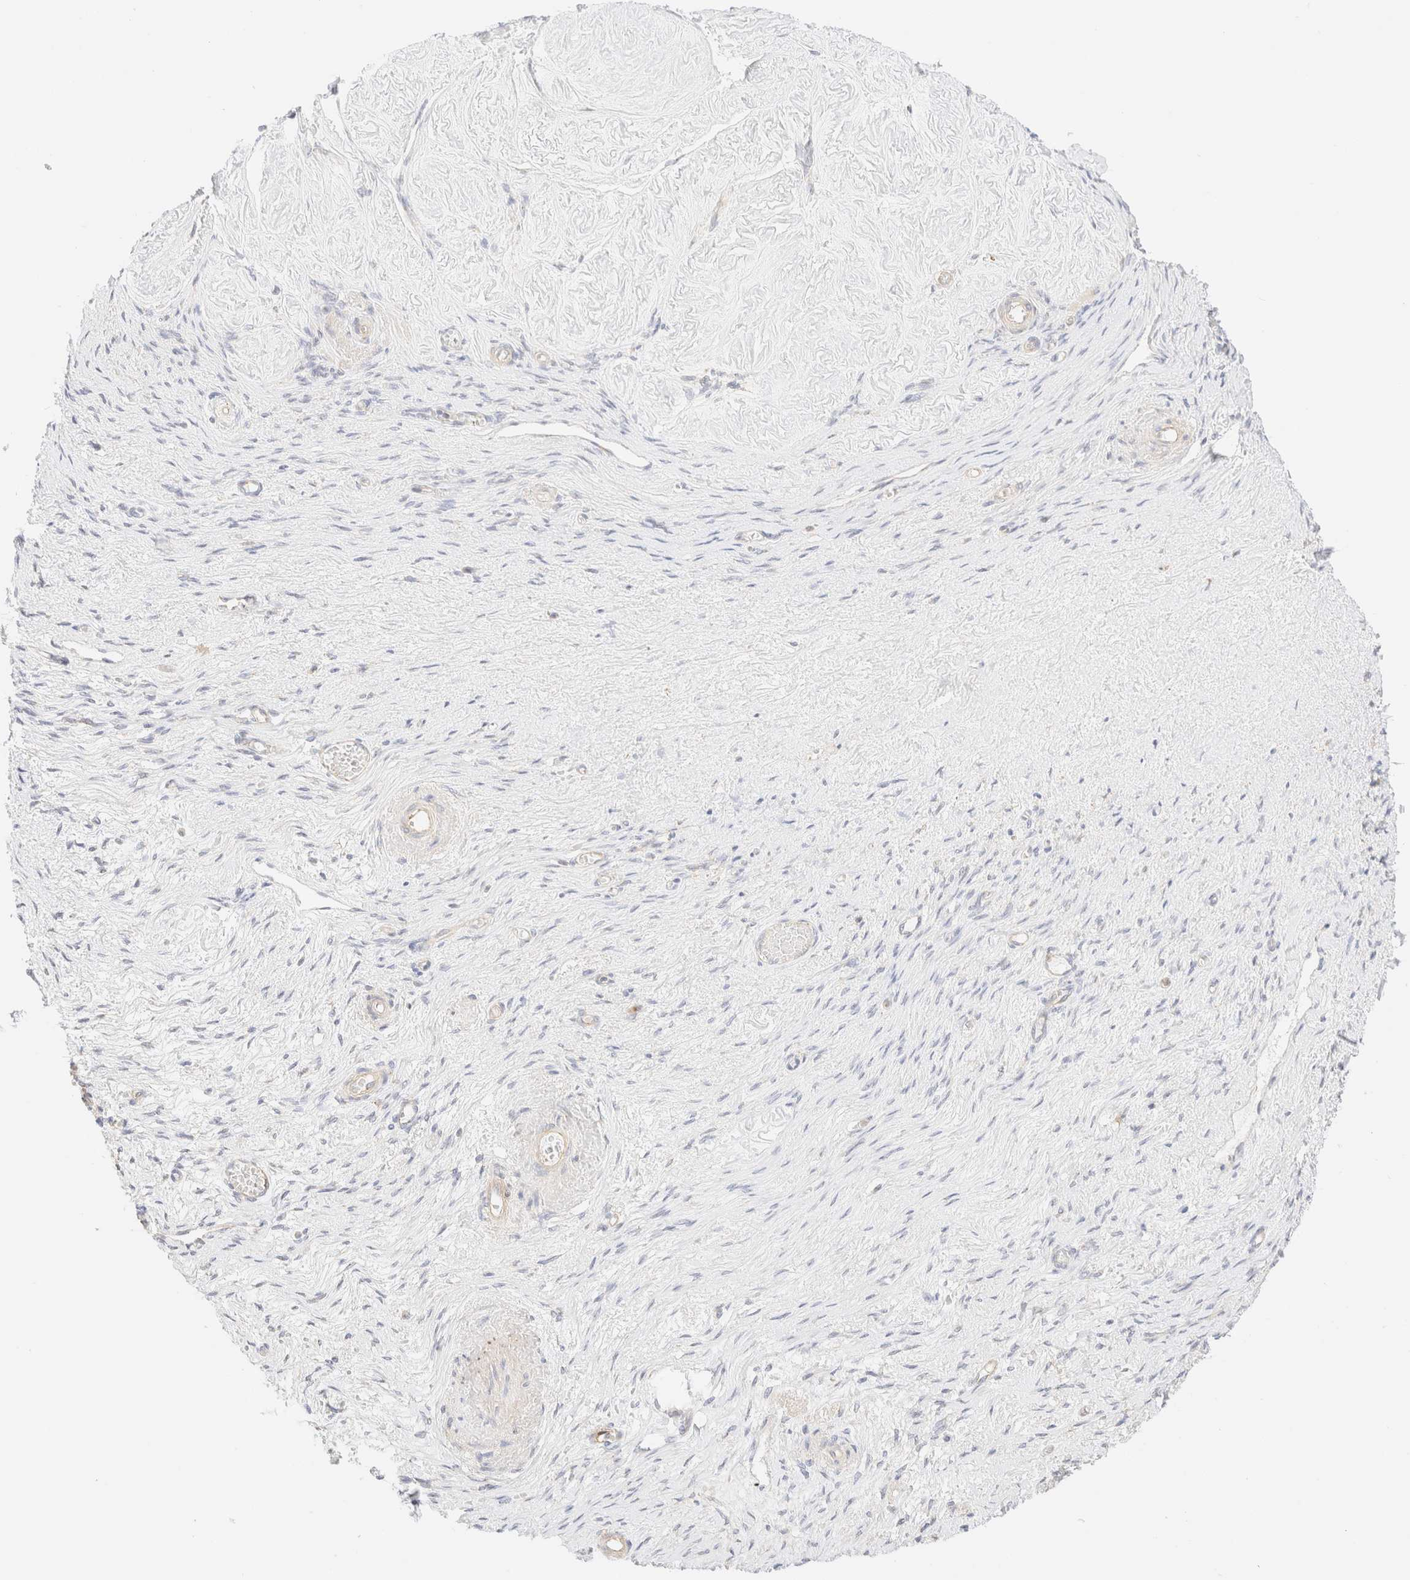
{"staining": {"intensity": "moderate", "quantity": ">75%", "location": "cytoplasmic/membranous"}, "tissue": "adipose tissue", "cell_type": "Adipocytes", "image_type": "normal", "snomed": [{"axis": "morphology", "description": "Normal tissue, NOS"}, {"axis": "topography", "description": "Vascular tissue"}, {"axis": "topography", "description": "Fallopian tube"}, {"axis": "topography", "description": "Ovary"}], "caption": "Unremarkable adipose tissue shows moderate cytoplasmic/membranous expression in about >75% of adipocytes, visualized by immunohistochemistry. The staining was performed using DAB (3,3'-diaminobenzidine) to visualize the protein expression in brown, while the nuclei were stained in blue with hematoxylin (Magnification: 20x).", "gene": "MYO10", "patient": {"sex": "female", "age": 67}}